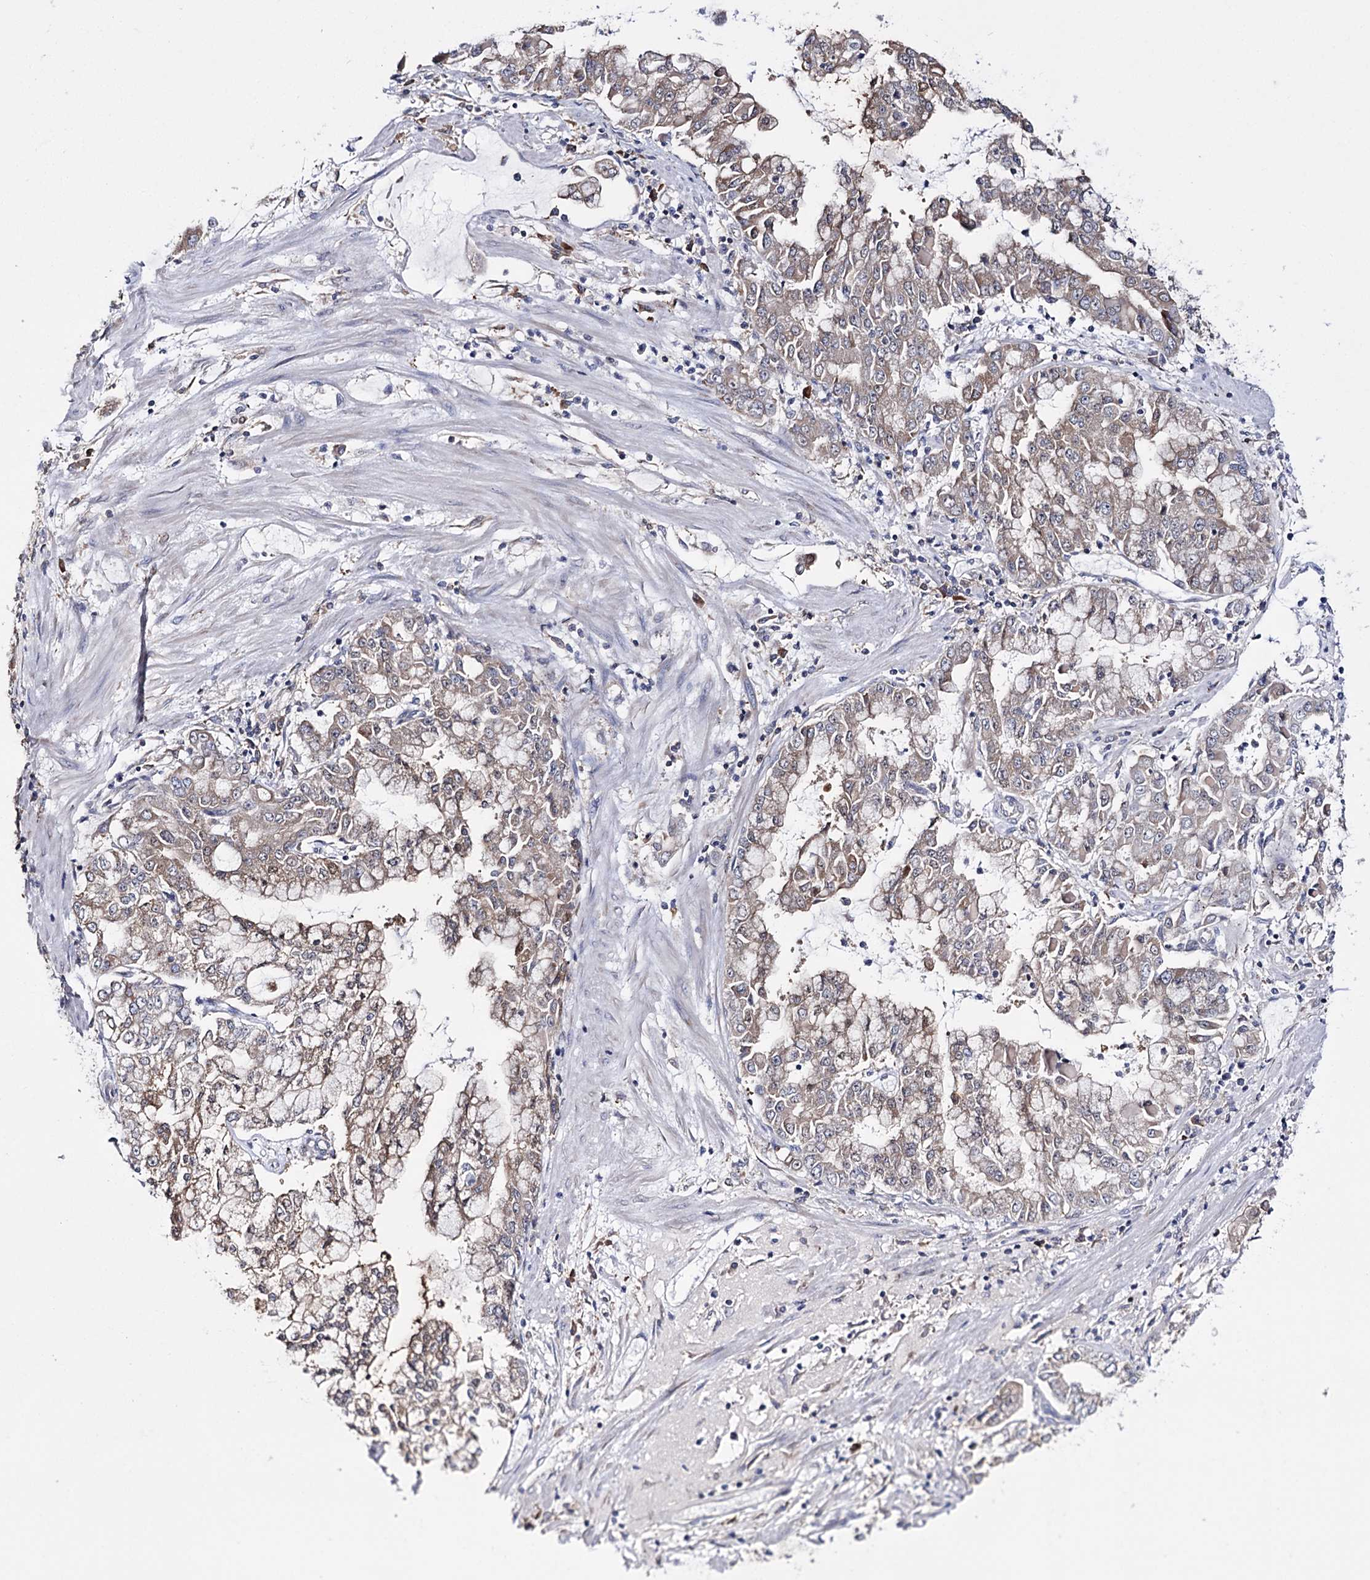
{"staining": {"intensity": "weak", "quantity": ">75%", "location": "cytoplasmic/membranous"}, "tissue": "stomach cancer", "cell_type": "Tumor cells", "image_type": "cancer", "snomed": [{"axis": "morphology", "description": "Adenocarcinoma, NOS"}, {"axis": "topography", "description": "Stomach"}], "caption": "A histopathology image showing weak cytoplasmic/membranous positivity in about >75% of tumor cells in adenocarcinoma (stomach), as visualized by brown immunohistochemical staining.", "gene": "PTER", "patient": {"sex": "male", "age": 76}}